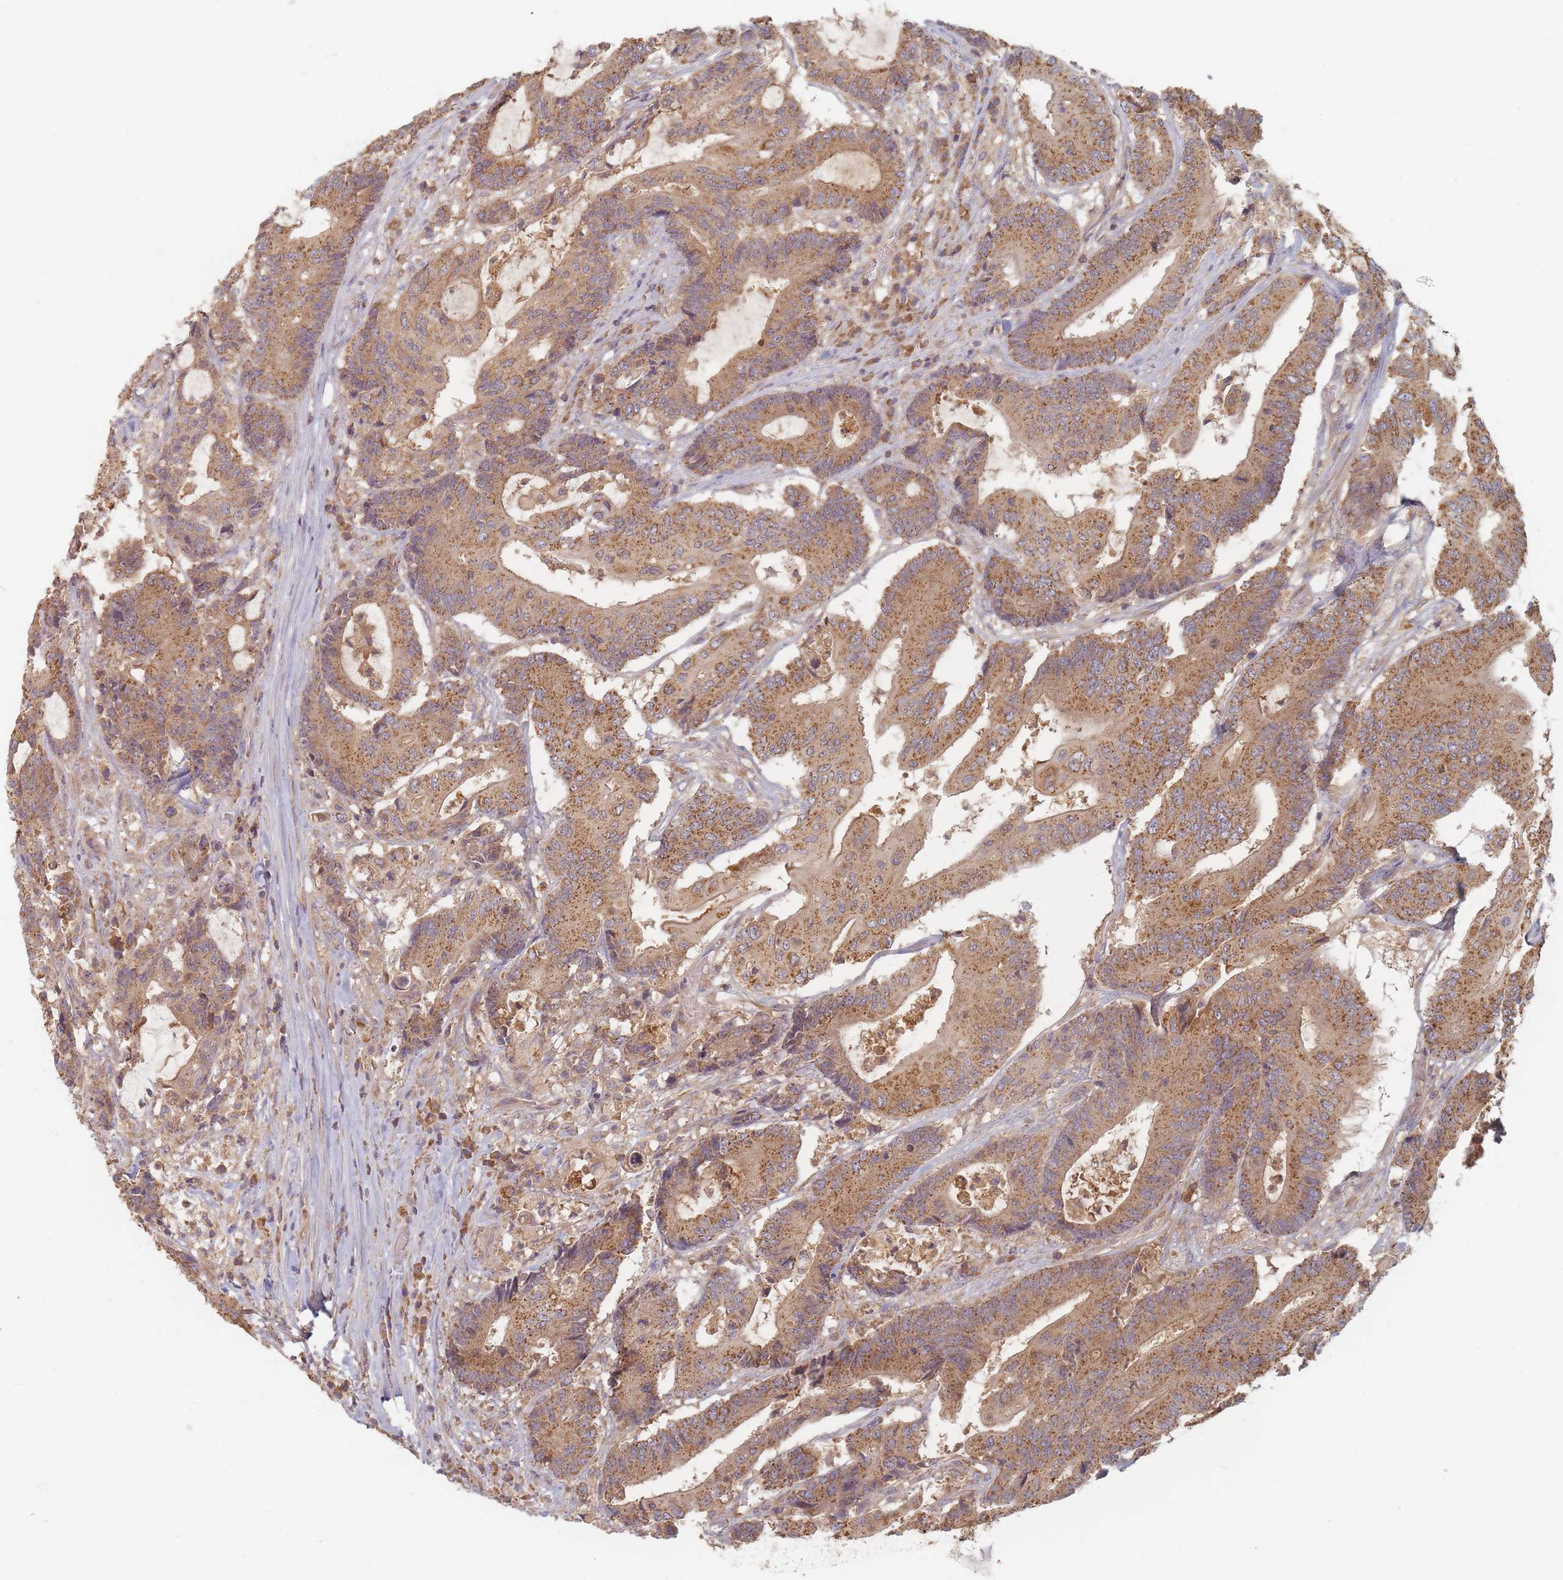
{"staining": {"intensity": "moderate", "quantity": ">75%", "location": "cytoplasmic/membranous"}, "tissue": "colorectal cancer", "cell_type": "Tumor cells", "image_type": "cancer", "snomed": [{"axis": "morphology", "description": "Adenocarcinoma, NOS"}, {"axis": "topography", "description": "Colon"}], "caption": "Human colorectal cancer (adenocarcinoma) stained with a brown dye shows moderate cytoplasmic/membranous positive staining in about >75% of tumor cells.", "gene": "SLC35F3", "patient": {"sex": "female", "age": 84}}